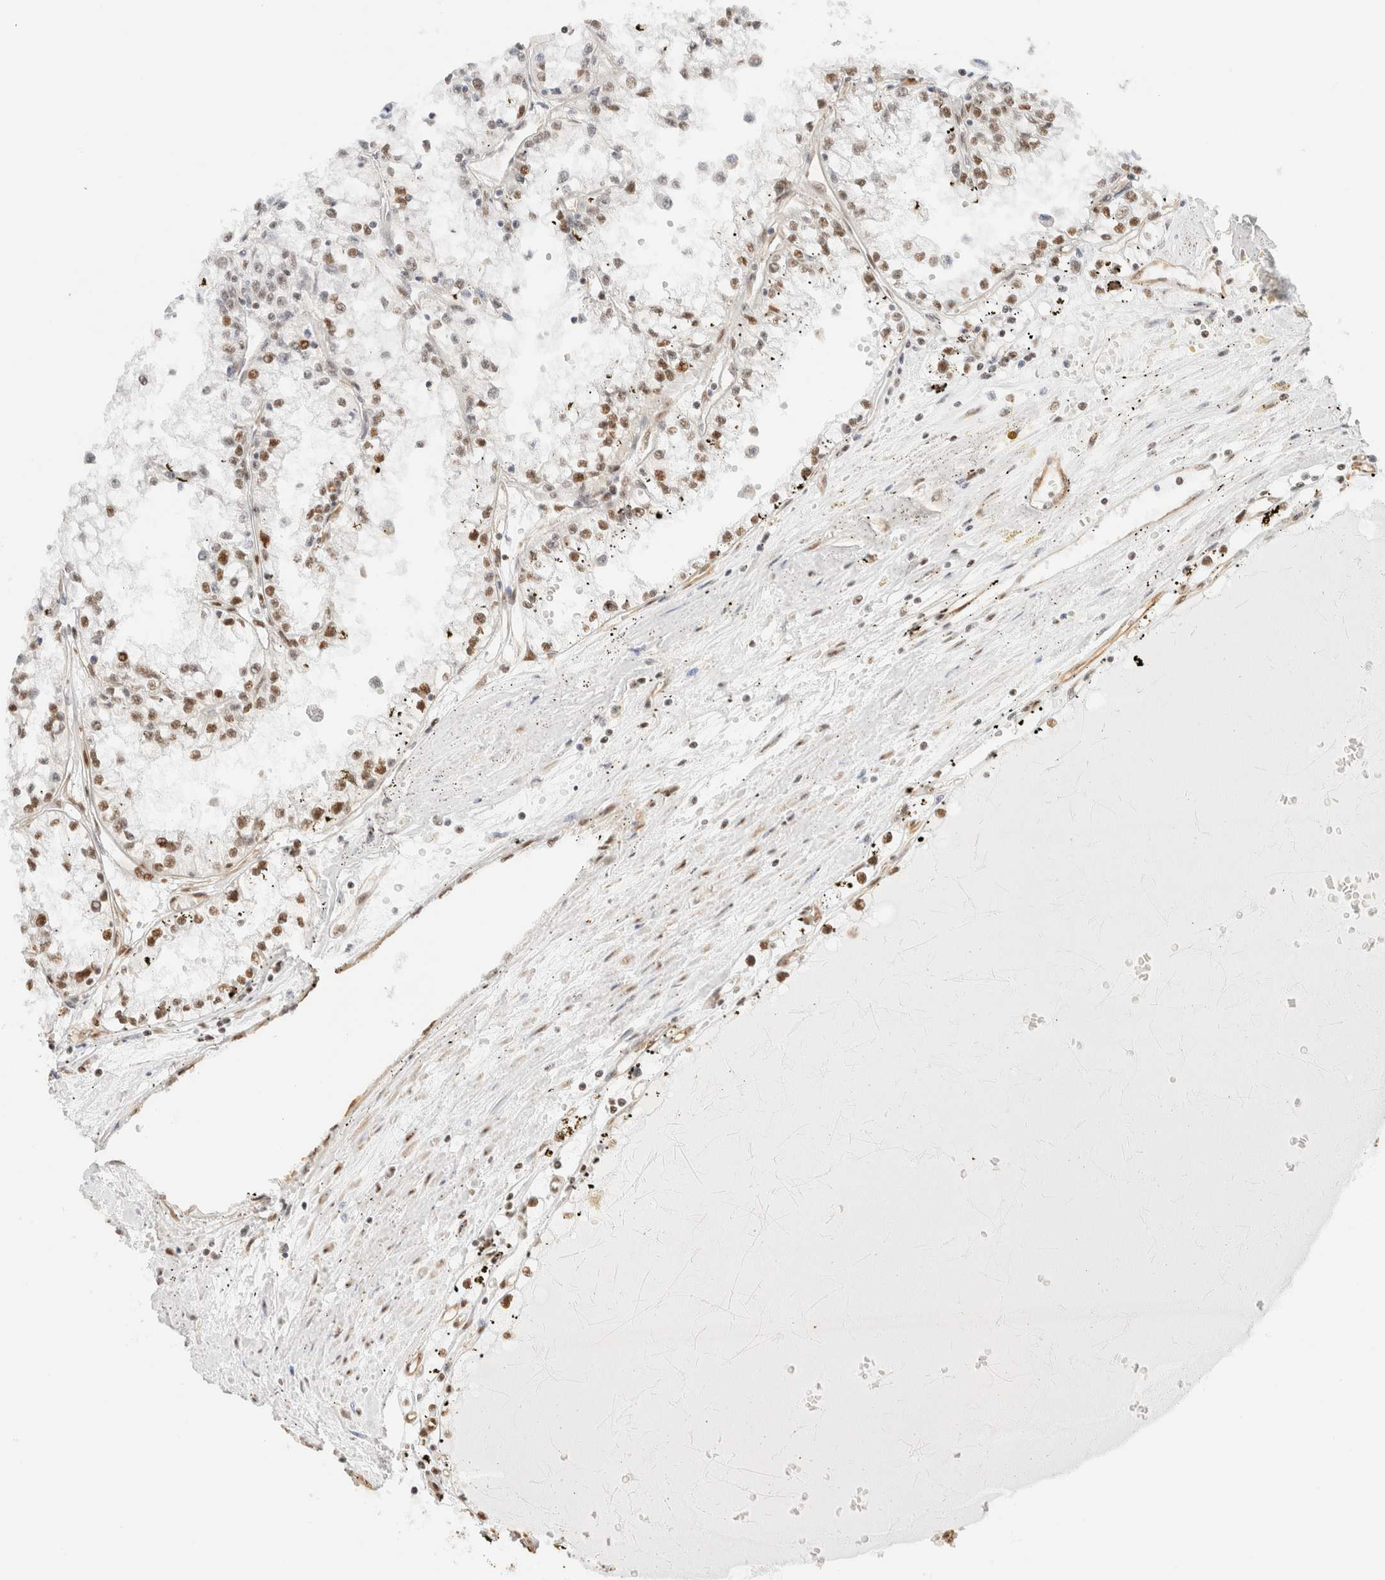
{"staining": {"intensity": "moderate", "quantity": "25%-75%", "location": "nuclear"}, "tissue": "renal cancer", "cell_type": "Tumor cells", "image_type": "cancer", "snomed": [{"axis": "morphology", "description": "Adenocarcinoma, NOS"}, {"axis": "topography", "description": "Kidney"}], "caption": "IHC of human renal adenocarcinoma exhibits medium levels of moderate nuclear positivity in approximately 25%-75% of tumor cells.", "gene": "ARID5A", "patient": {"sex": "male", "age": 56}}